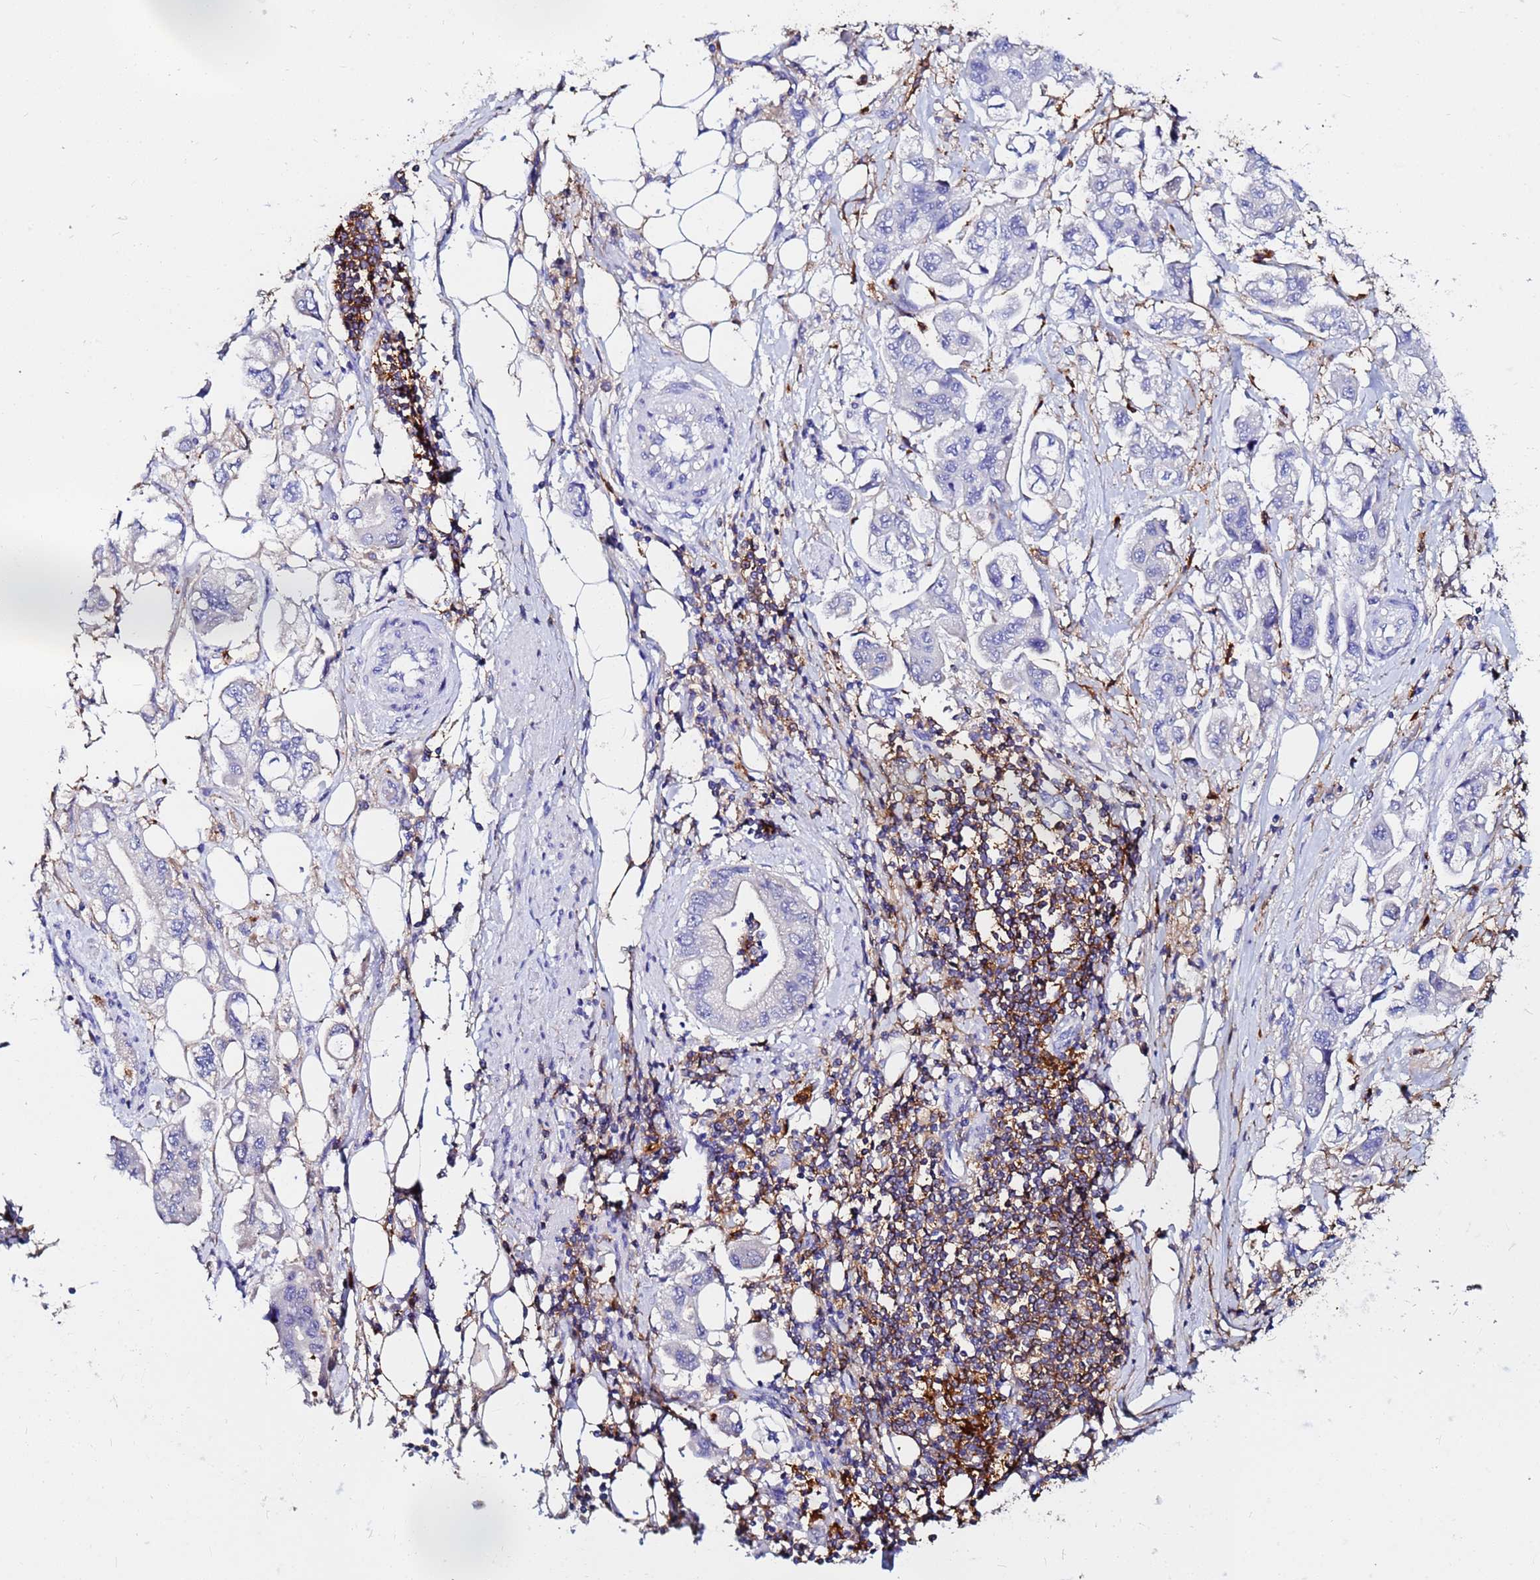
{"staining": {"intensity": "negative", "quantity": "none", "location": "none"}, "tissue": "stomach cancer", "cell_type": "Tumor cells", "image_type": "cancer", "snomed": [{"axis": "morphology", "description": "Adenocarcinoma, NOS"}, {"axis": "topography", "description": "Stomach"}], "caption": "Immunohistochemistry of adenocarcinoma (stomach) demonstrates no staining in tumor cells.", "gene": "BASP1", "patient": {"sex": "male", "age": 62}}